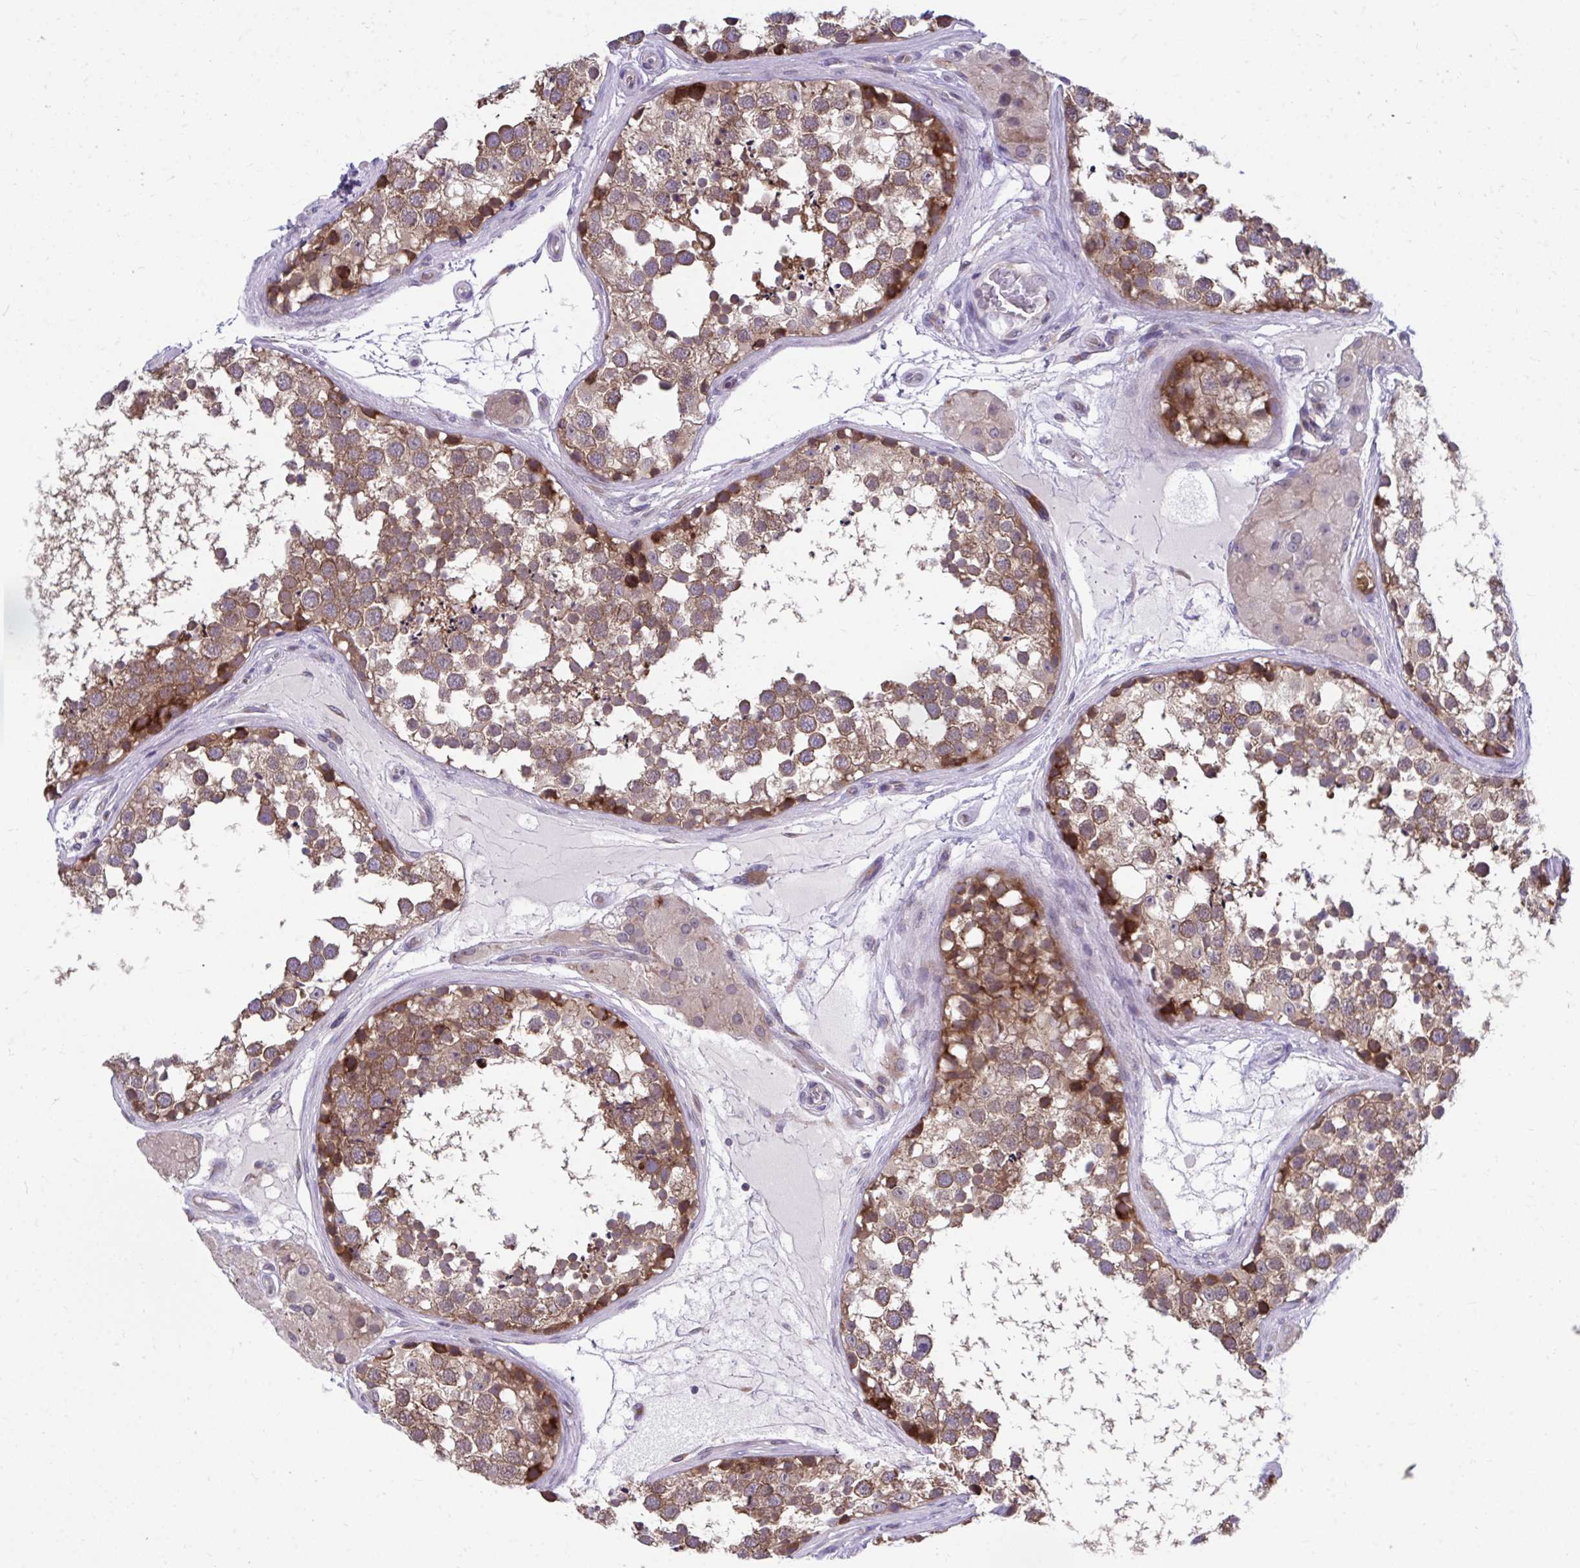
{"staining": {"intensity": "moderate", "quantity": ">75%", "location": "cytoplasmic/membranous"}, "tissue": "testis", "cell_type": "Cells in seminiferous ducts", "image_type": "normal", "snomed": [{"axis": "morphology", "description": "Normal tissue, NOS"}, {"axis": "morphology", "description": "Seminoma, NOS"}, {"axis": "topography", "description": "Testis"}], "caption": "Moderate cytoplasmic/membranous expression for a protein is appreciated in about >75% of cells in seminiferous ducts of unremarkable testis using immunohistochemistry.", "gene": "SELENON", "patient": {"sex": "male", "age": 65}}